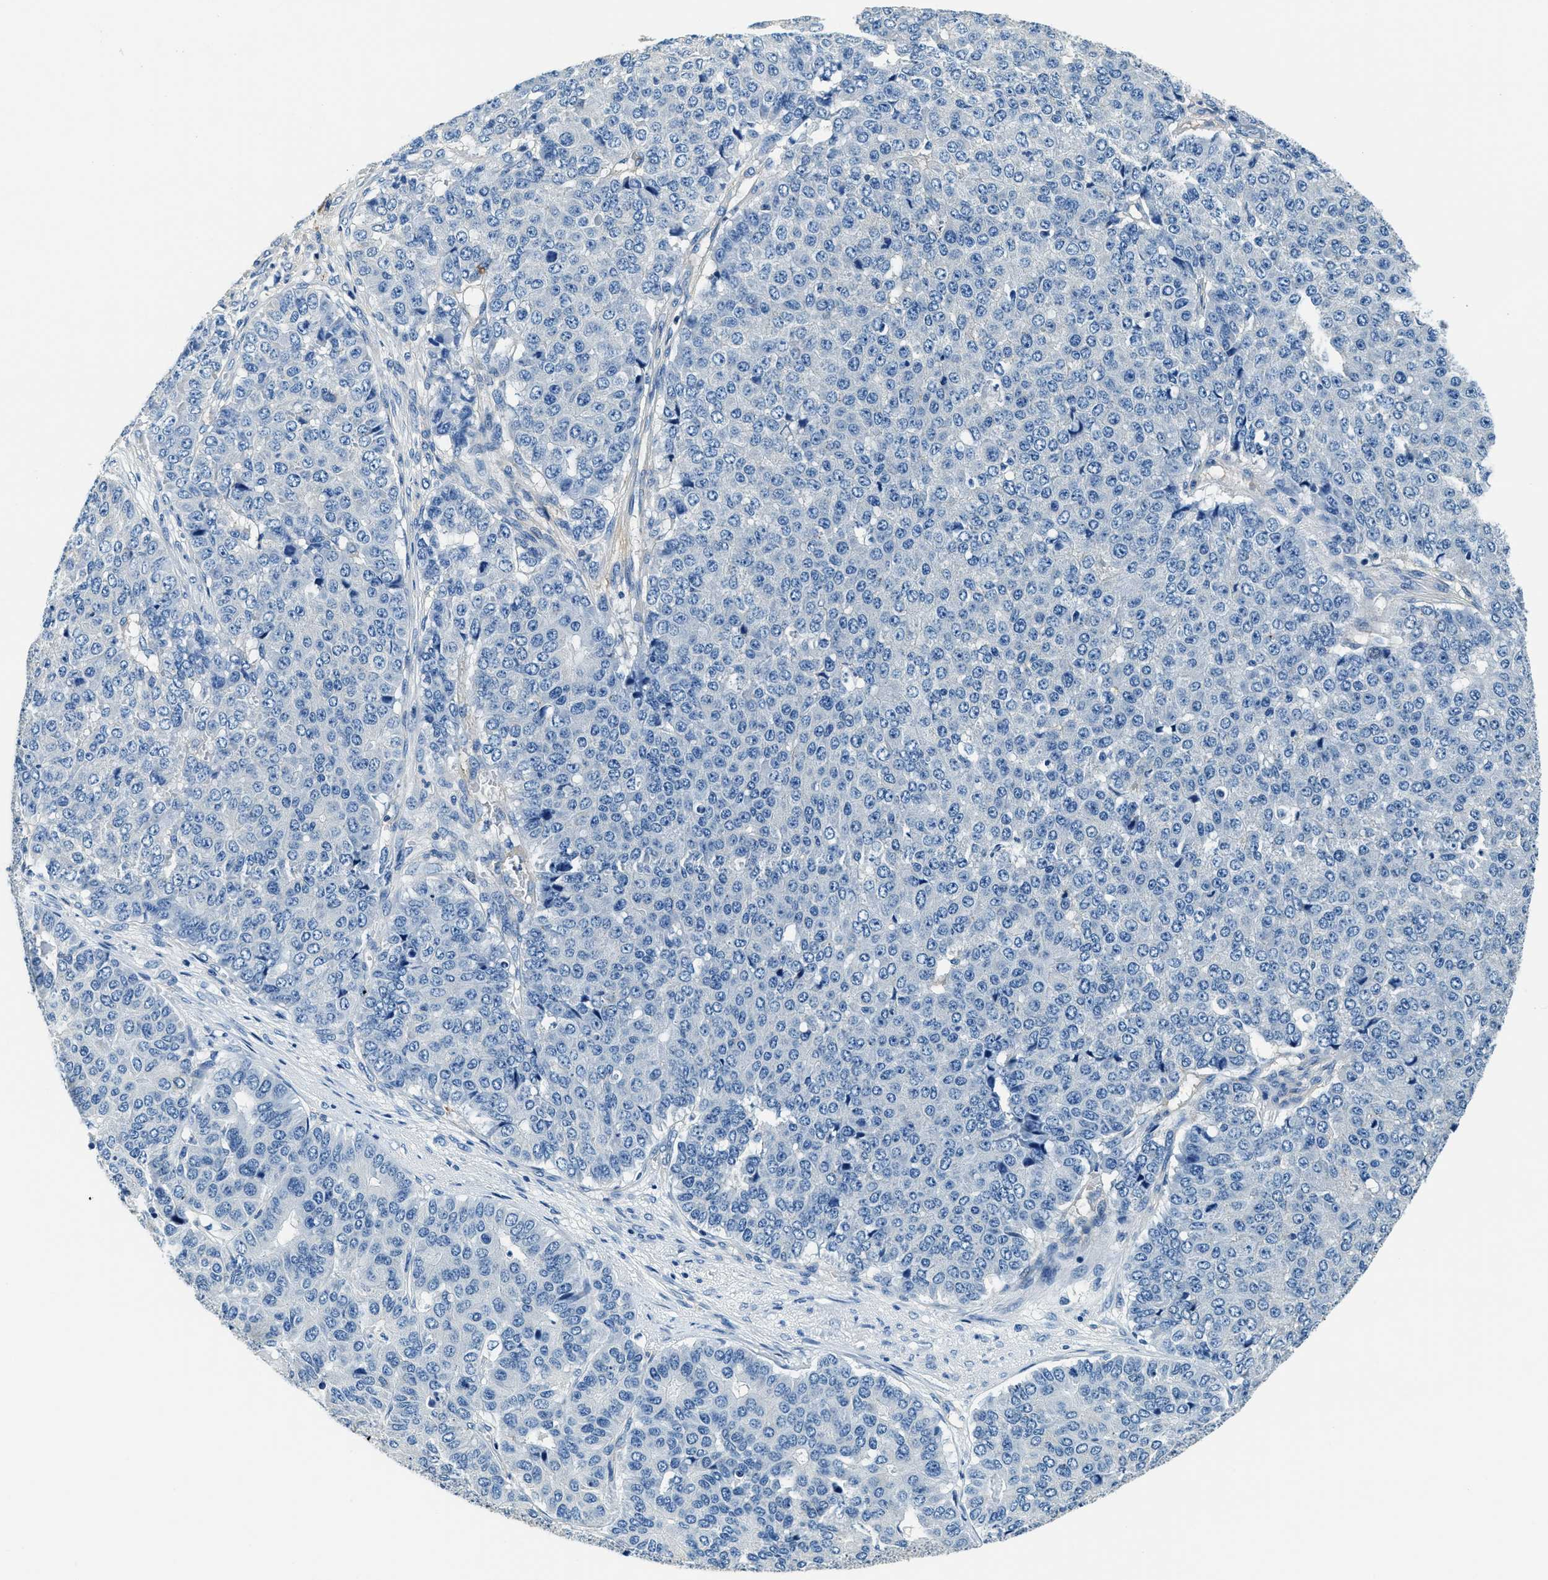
{"staining": {"intensity": "negative", "quantity": "none", "location": "none"}, "tissue": "pancreatic cancer", "cell_type": "Tumor cells", "image_type": "cancer", "snomed": [{"axis": "morphology", "description": "Adenocarcinoma, NOS"}, {"axis": "topography", "description": "Pancreas"}], "caption": "A photomicrograph of adenocarcinoma (pancreatic) stained for a protein displays no brown staining in tumor cells.", "gene": "TMEM186", "patient": {"sex": "male", "age": 50}}